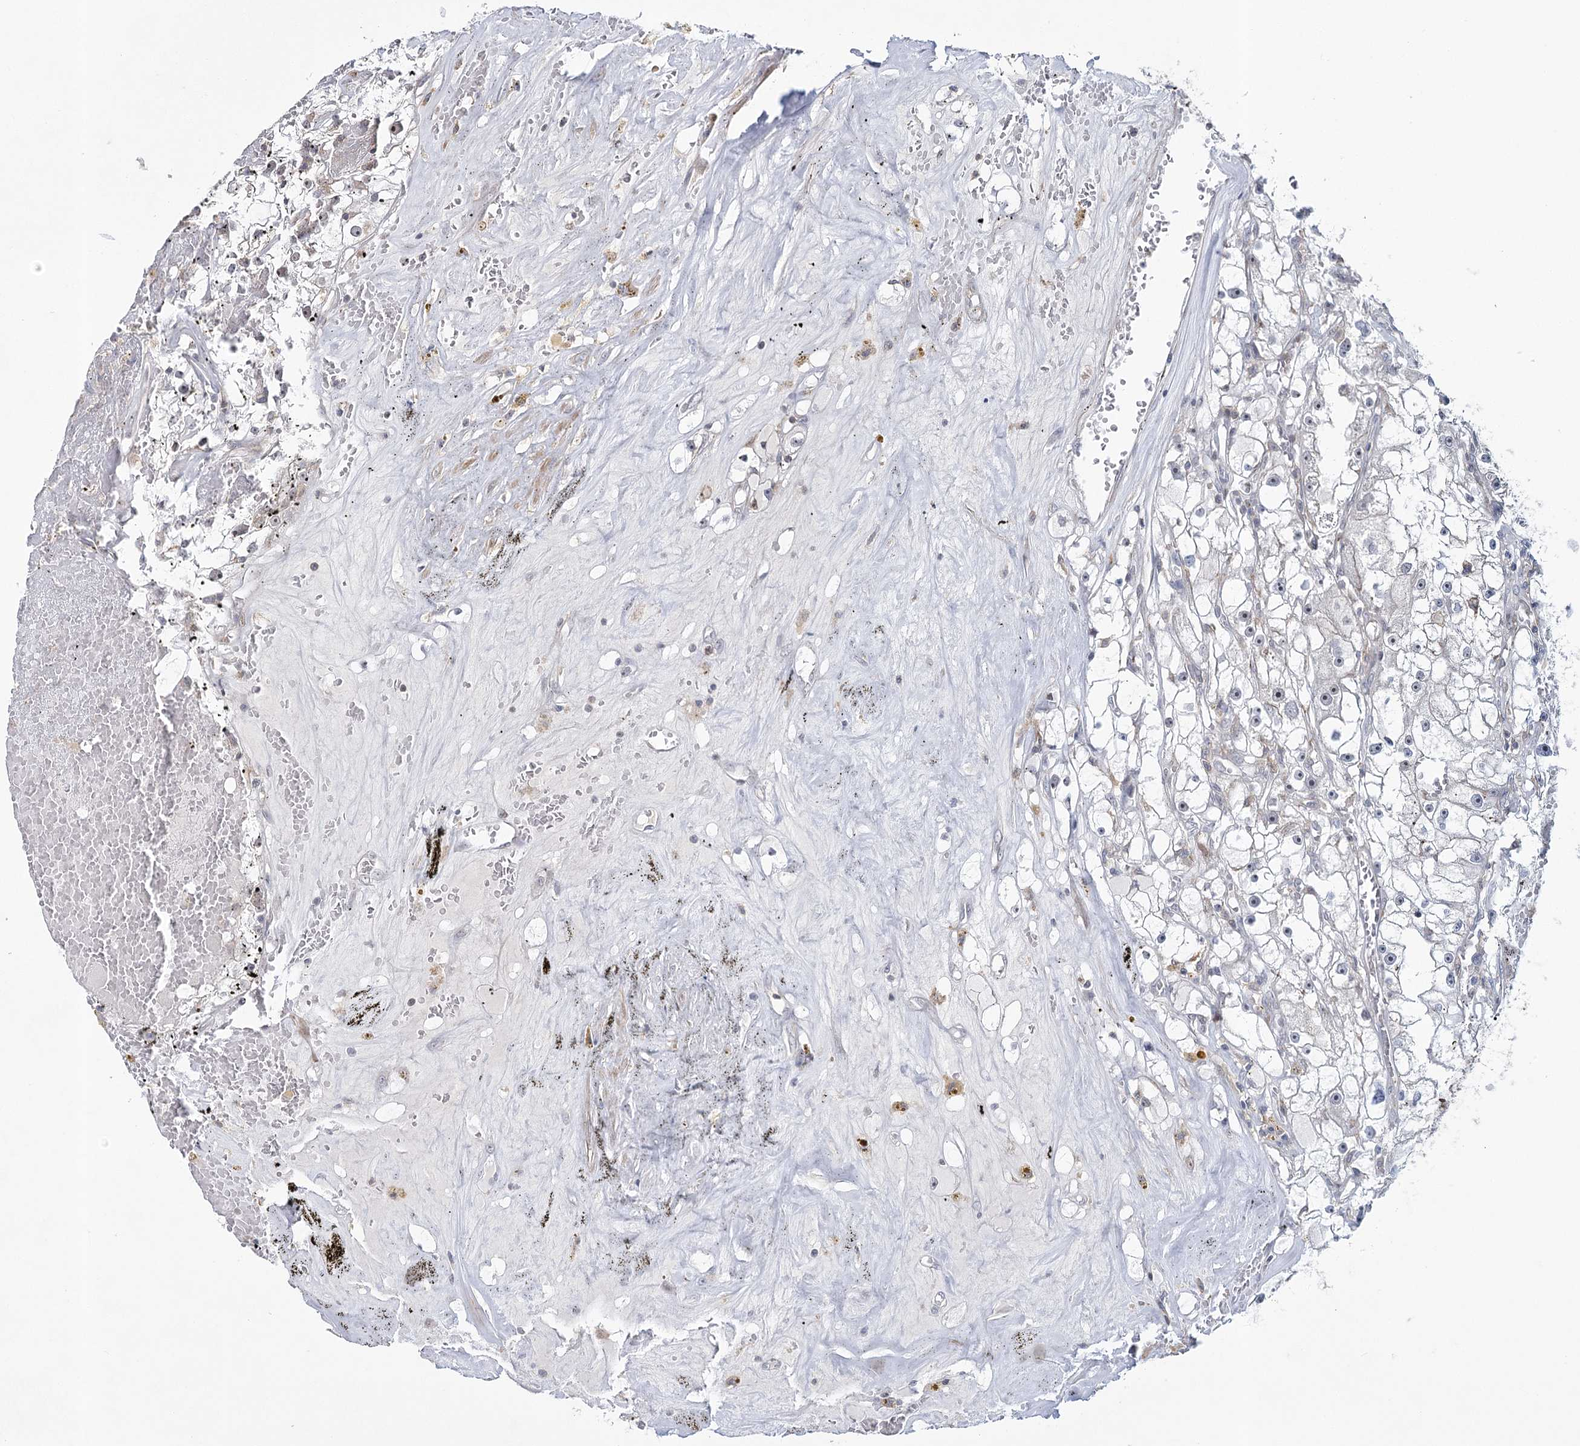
{"staining": {"intensity": "negative", "quantity": "none", "location": "none"}, "tissue": "renal cancer", "cell_type": "Tumor cells", "image_type": "cancer", "snomed": [{"axis": "morphology", "description": "Adenocarcinoma, NOS"}, {"axis": "topography", "description": "Kidney"}], "caption": "This is a photomicrograph of IHC staining of renal cancer (adenocarcinoma), which shows no staining in tumor cells.", "gene": "ZC3H8", "patient": {"sex": "male", "age": 56}}